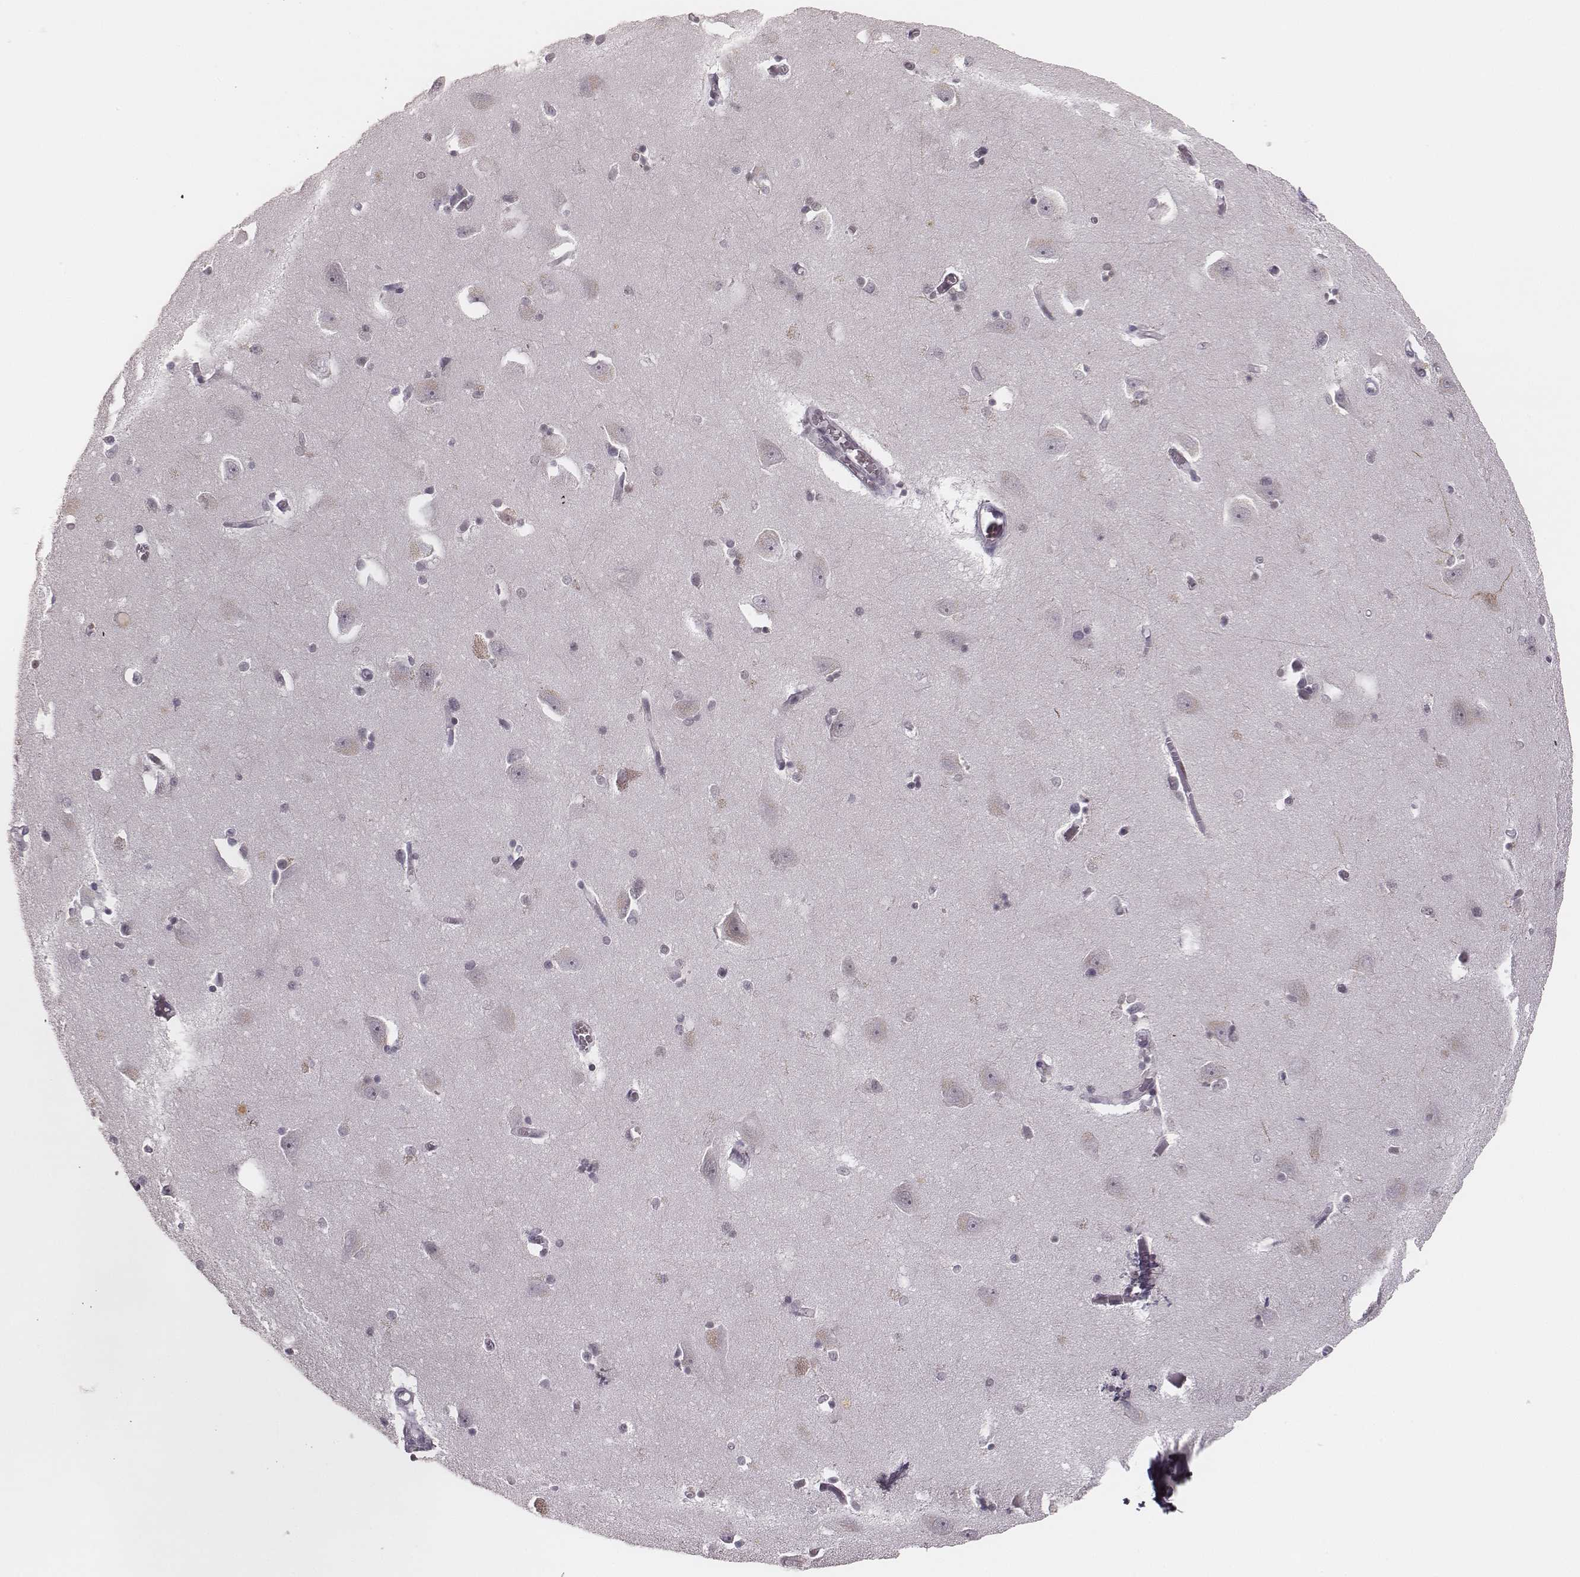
{"staining": {"intensity": "negative", "quantity": "none", "location": "none"}, "tissue": "caudate", "cell_type": "Glial cells", "image_type": "normal", "snomed": [{"axis": "morphology", "description": "Normal tissue, NOS"}, {"axis": "topography", "description": "Lateral ventricle wall"}, {"axis": "topography", "description": "Hippocampus"}], "caption": "IHC image of normal caudate: human caudate stained with DAB (3,3'-diaminobenzidine) shows no significant protein positivity in glial cells.", "gene": "MSX1", "patient": {"sex": "female", "age": 63}}